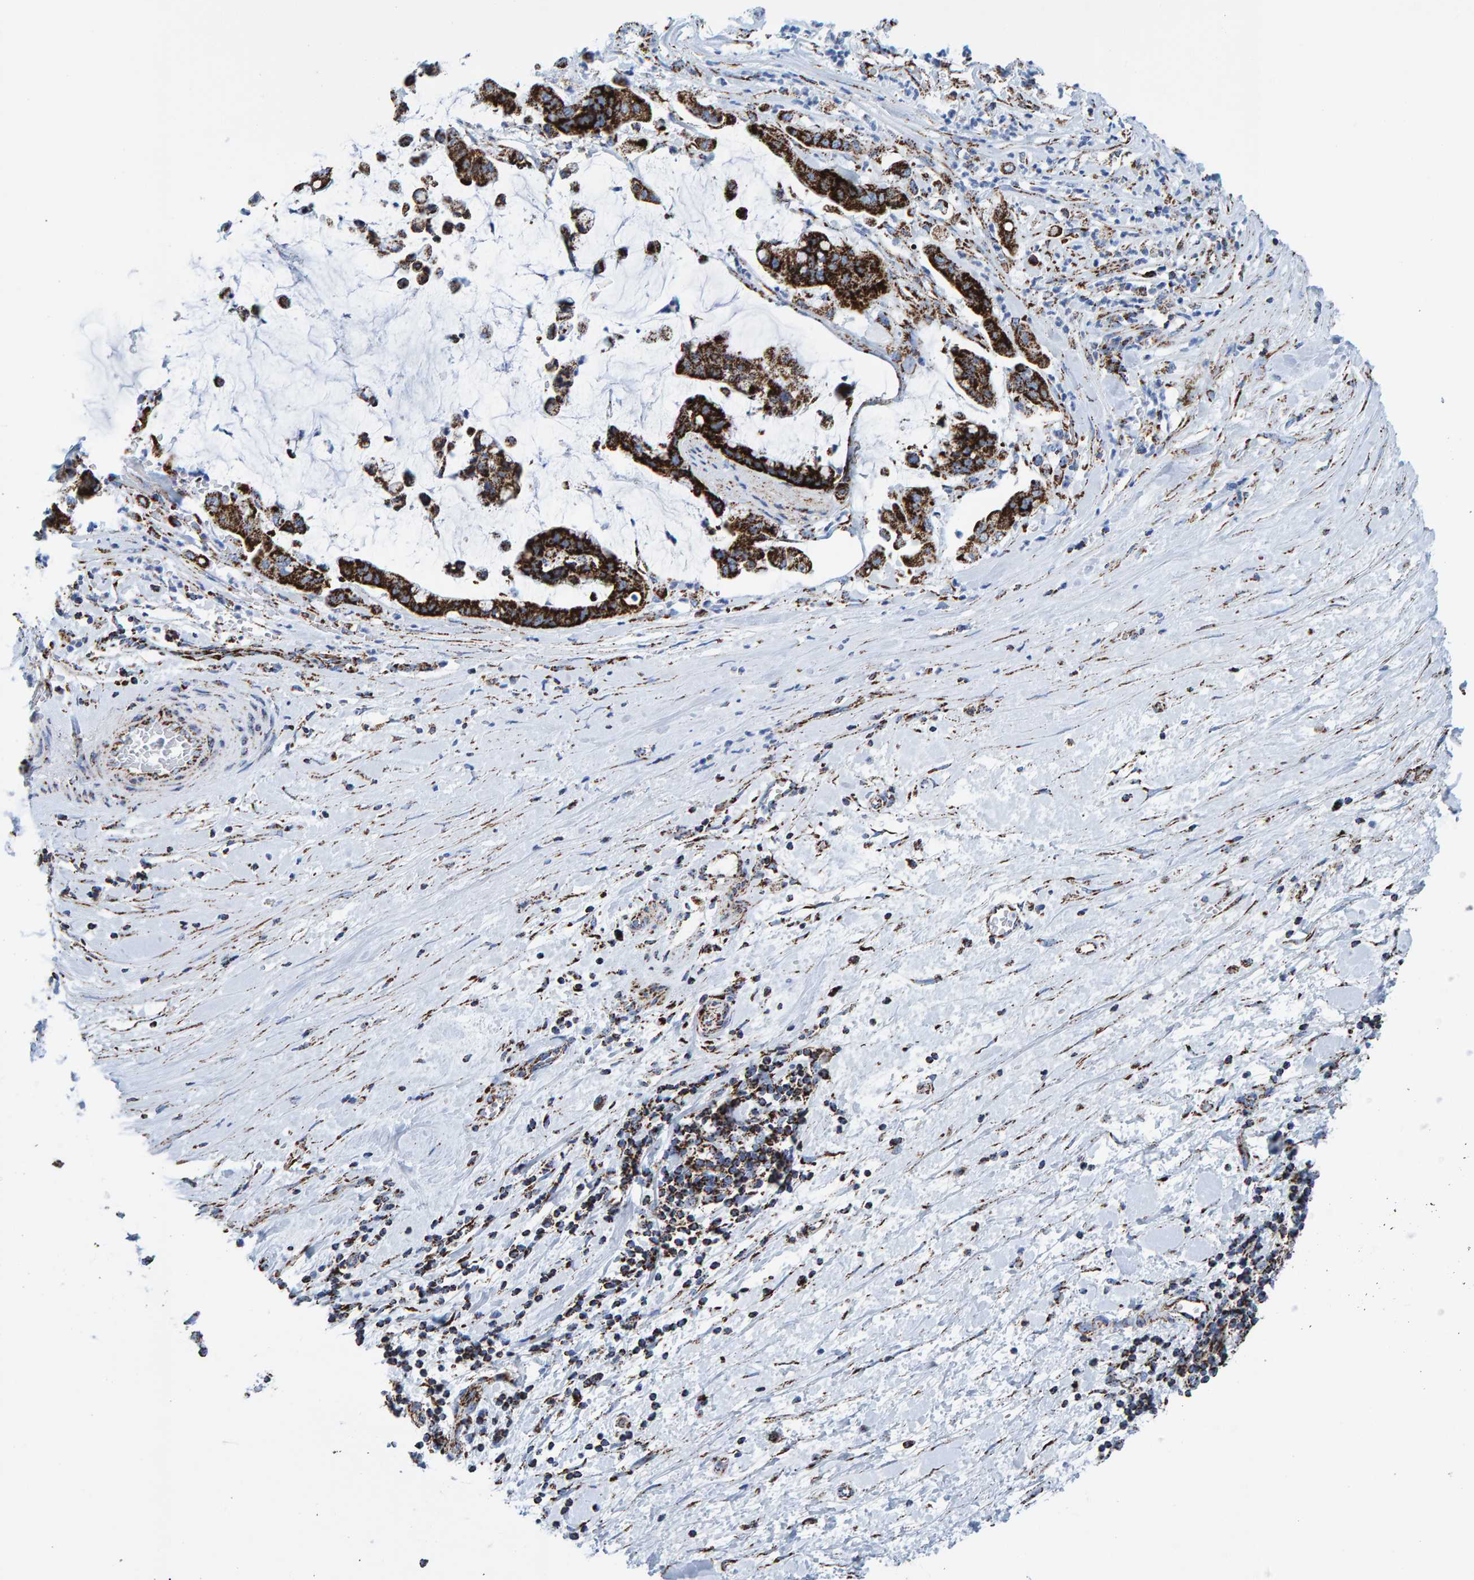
{"staining": {"intensity": "strong", "quantity": ">75%", "location": "cytoplasmic/membranous"}, "tissue": "pancreatic cancer", "cell_type": "Tumor cells", "image_type": "cancer", "snomed": [{"axis": "morphology", "description": "Adenocarcinoma, NOS"}, {"axis": "topography", "description": "Pancreas"}], "caption": "Immunohistochemistry micrograph of neoplastic tissue: pancreatic adenocarcinoma stained using immunohistochemistry displays high levels of strong protein expression localized specifically in the cytoplasmic/membranous of tumor cells, appearing as a cytoplasmic/membranous brown color.", "gene": "ENSG00000262660", "patient": {"sex": "male", "age": 41}}